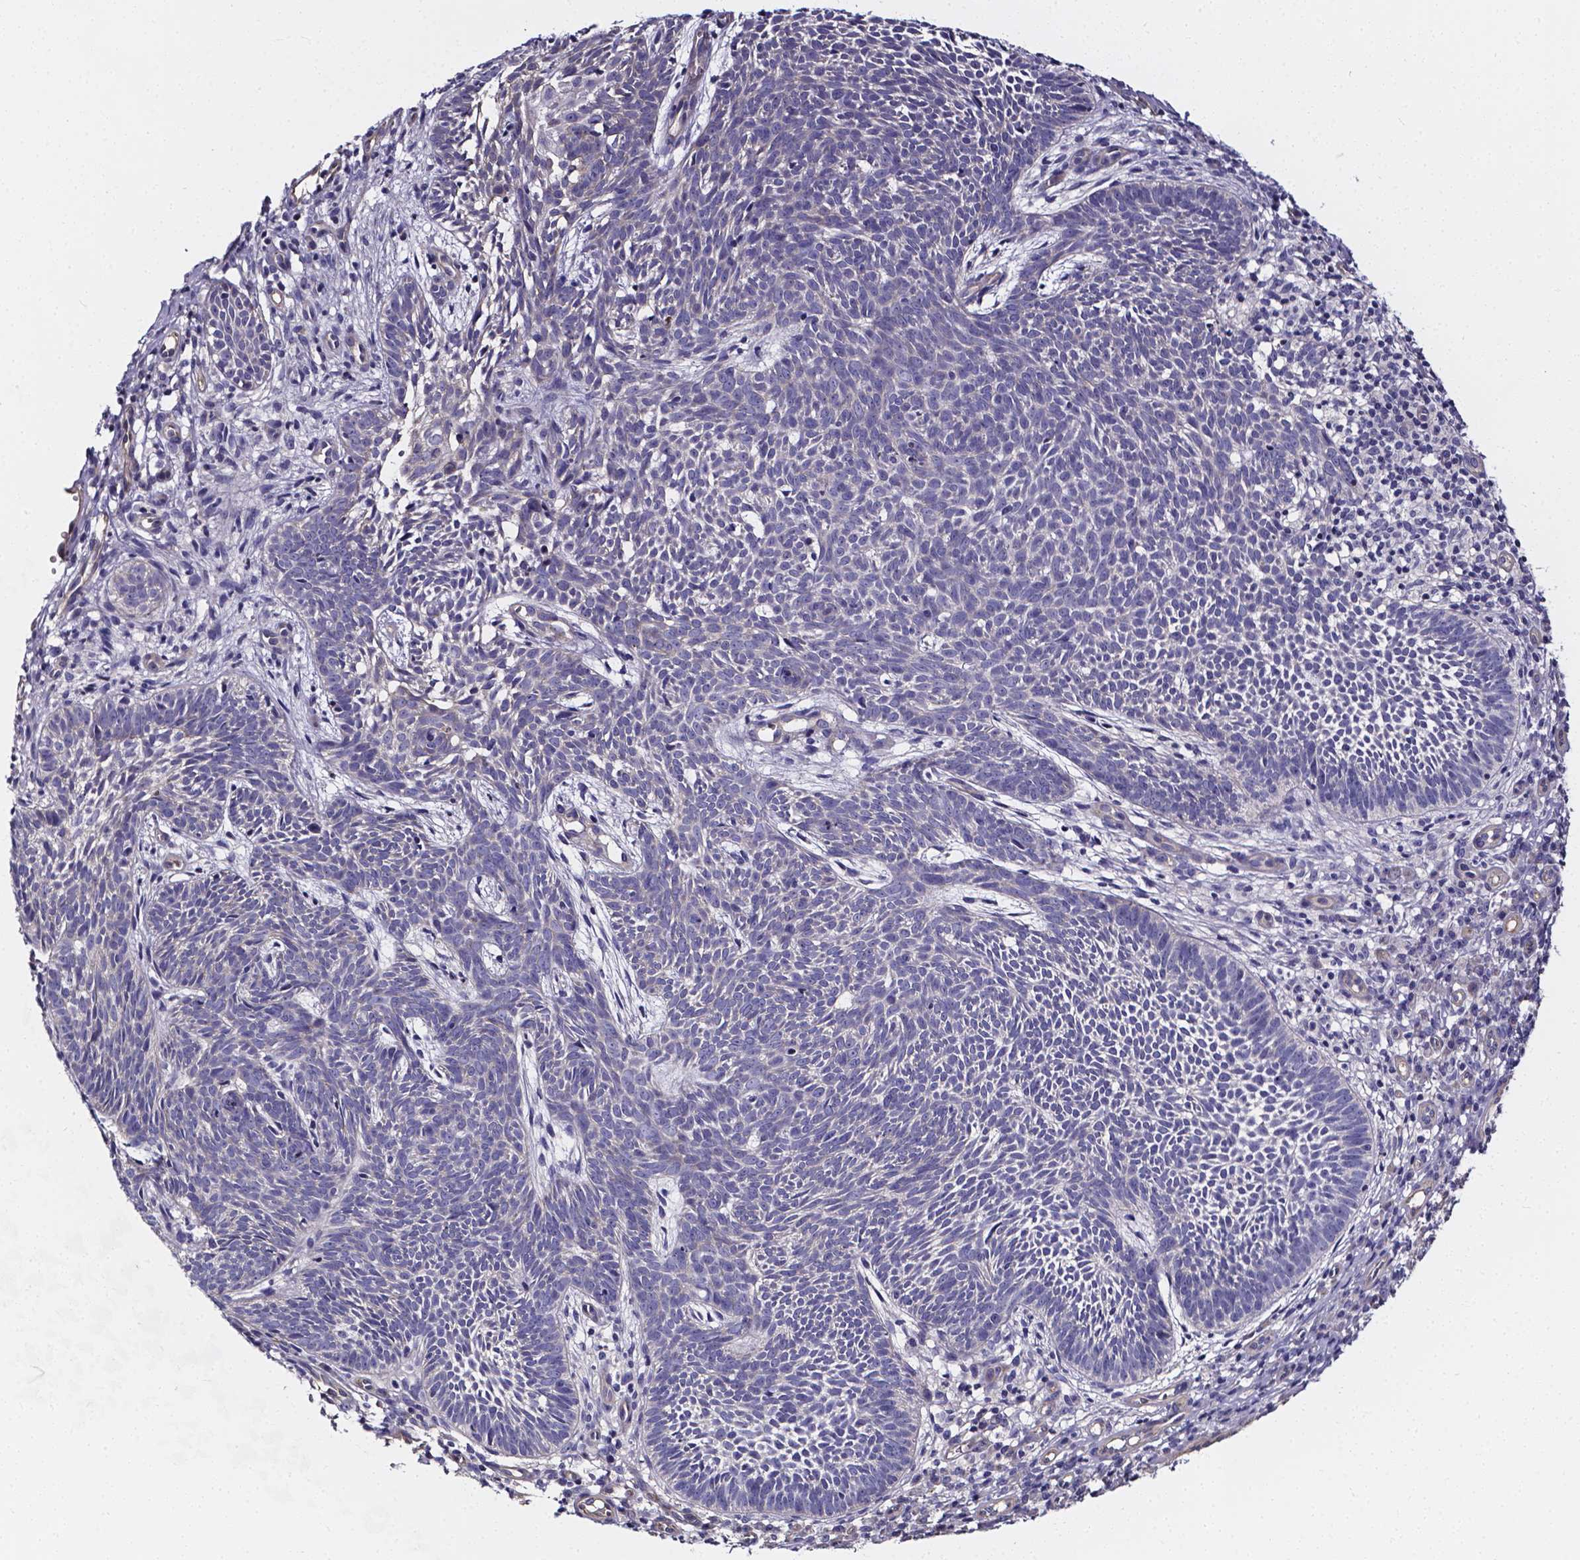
{"staining": {"intensity": "negative", "quantity": "none", "location": "none"}, "tissue": "skin cancer", "cell_type": "Tumor cells", "image_type": "cancer", "snomed": [{"axis": "morphology", "description": "Basal cell carcinoma"}, {"axis": "topography", "description": "Skin"}], "caption": "Immunohistochemical staining of human skin cancer displays no significant staining in tumor cells.", "gene": "CACNG8", "patient": {"sex": "male", "age": 59}}